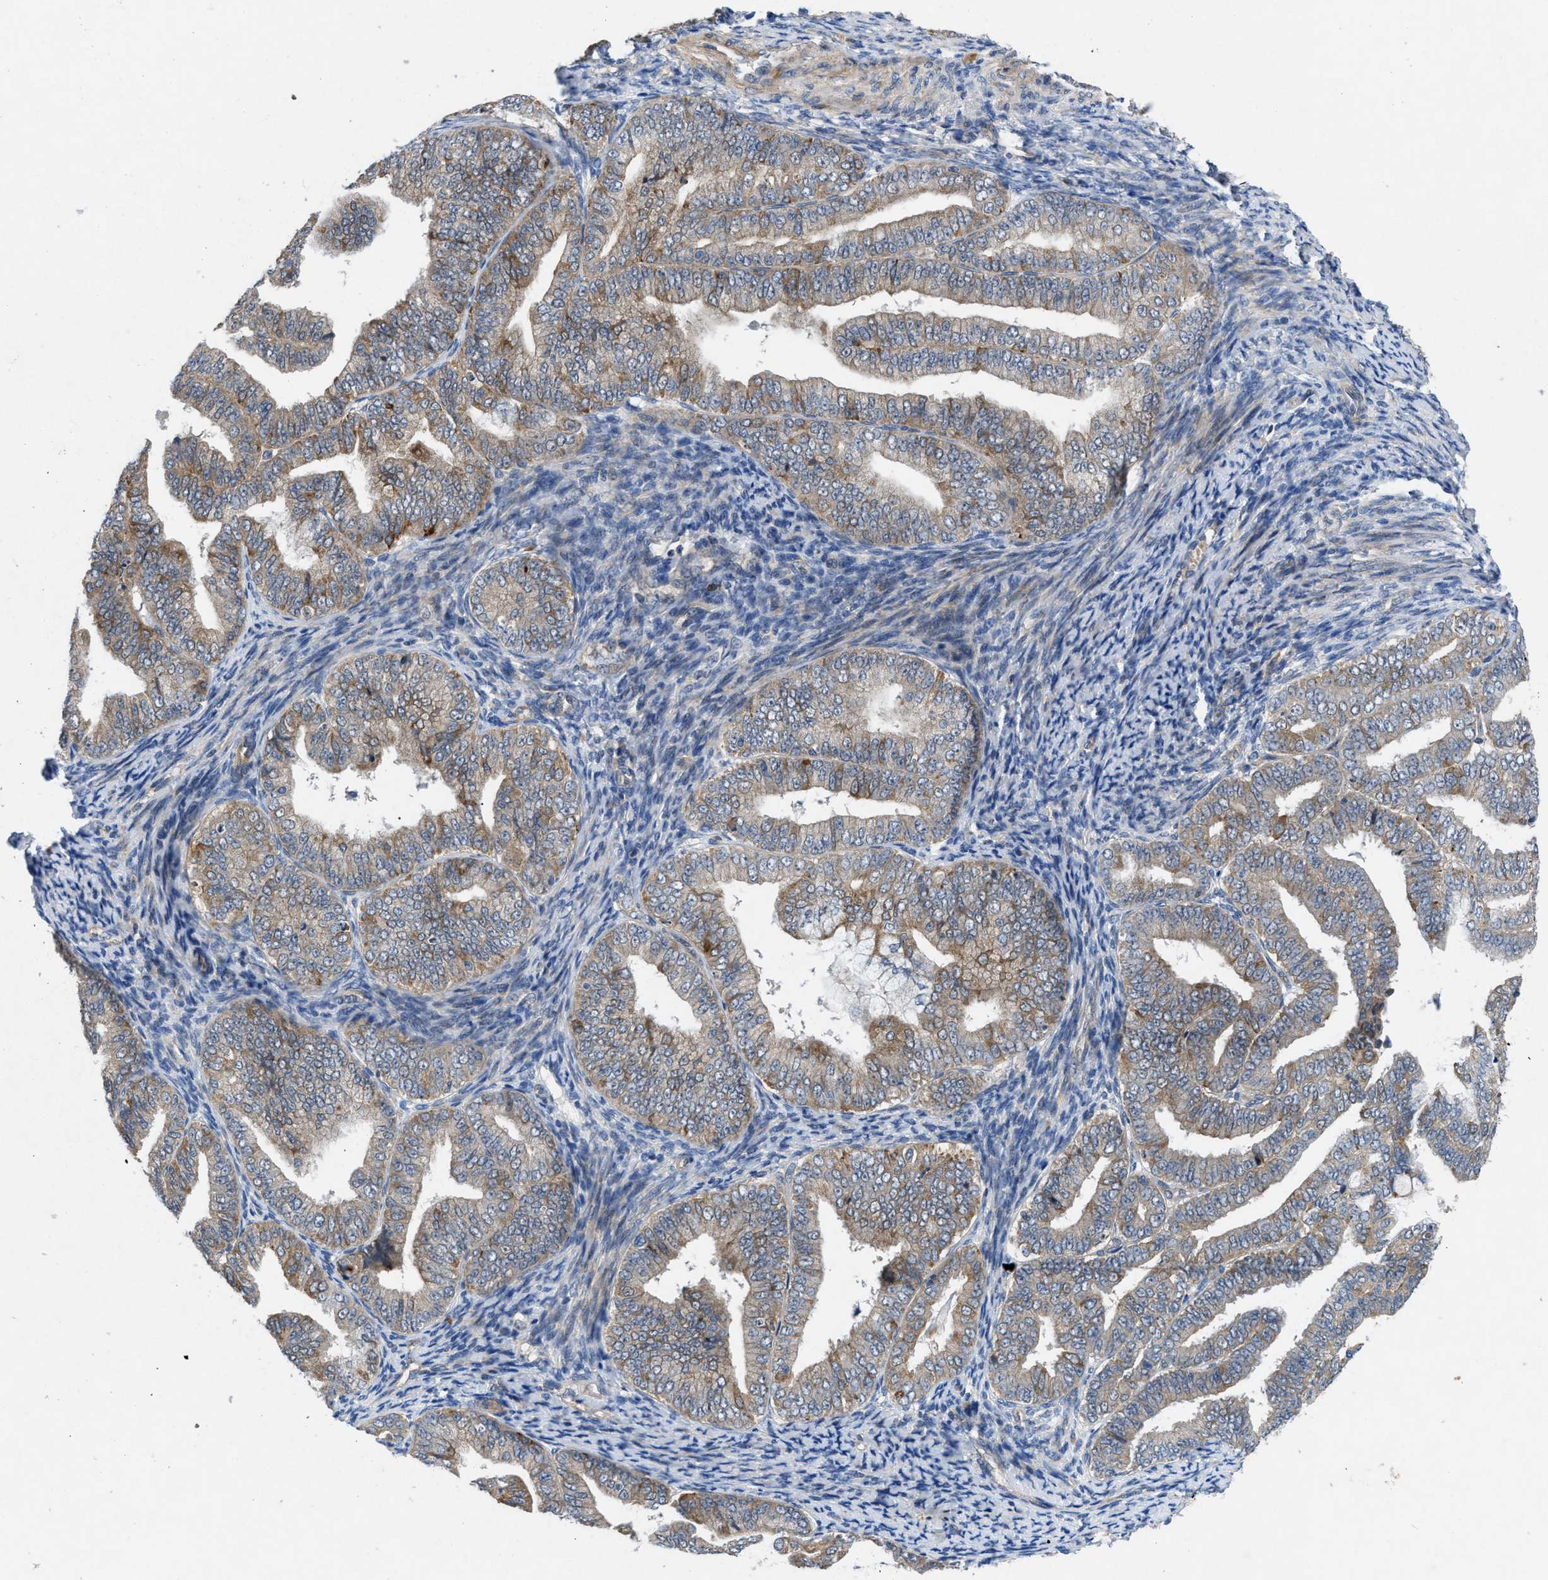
{"staining": {"intensity": "weak", "quantity": "25%-75%", "location": "cytoplasmic/membranous"}, "tissue": "endometrial cancer", "cell_type": "Tumor cells", "image_type": "cancer", "snomed": [{"axis": "morphology", "description": "Adenocarcinoma, NOS"}, {"axis": "topography", "description": "Endometrium"}], "caption": "IHC photomicrograph of human endometrial cancer (adenocarcinoma) stained for a protein (brown), which displays low levels of weak cytoplasmic/membranous positivity in about 25%-75% of tumor cells.", "gene": "PANX1", "patient": {"sex": "female", "age": 63}}